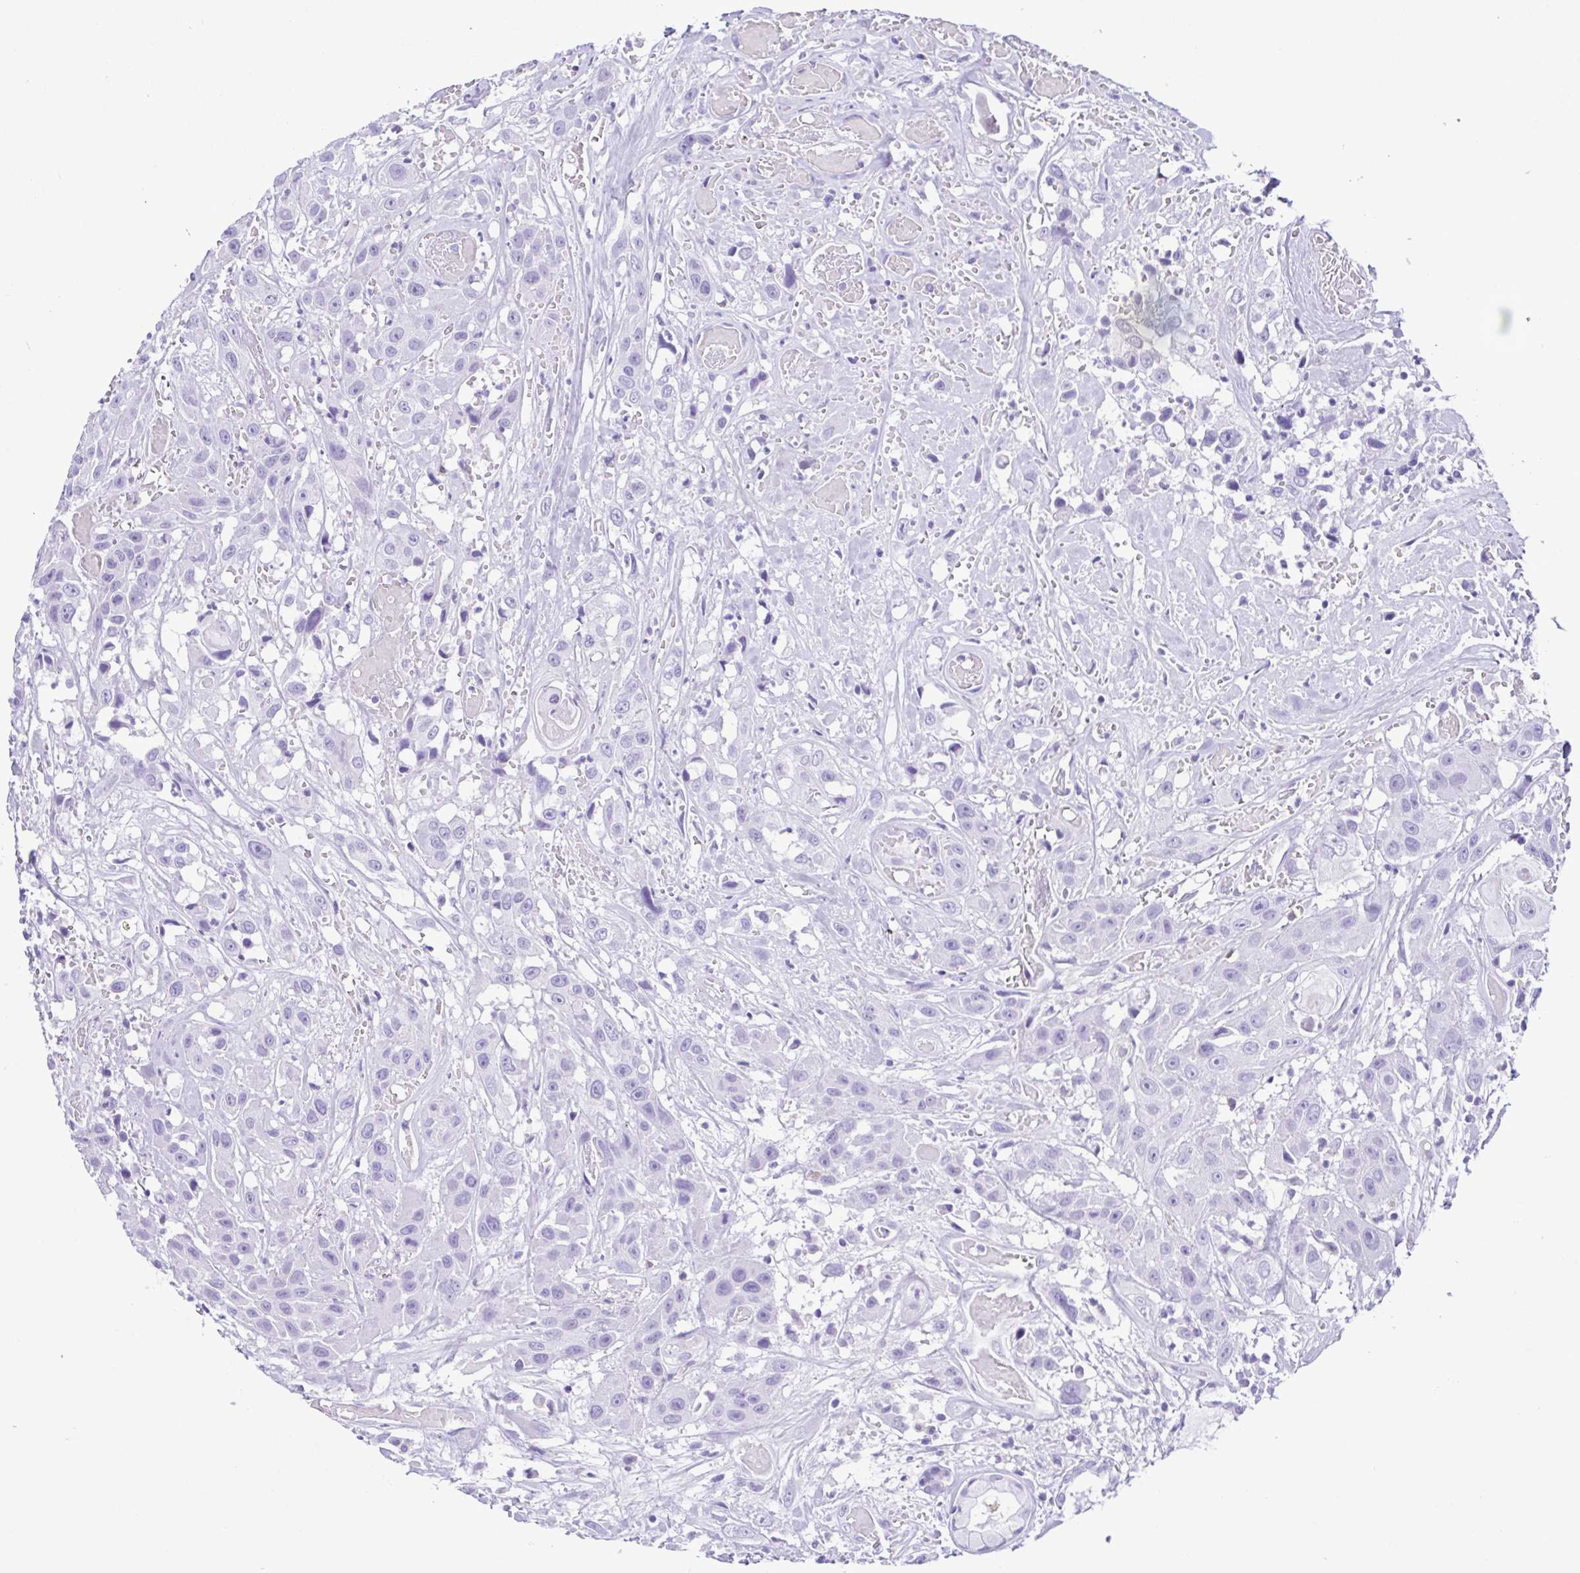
{"staining": {"intensity": "negative", "quantity": "none", "location": "none"}, "tissue": "head and neck cancer", "cell_type": "Tumor cells", "image_type": "cancer", "snomed": [{"axis": "morphology", "description": "Squamous cell carcinoma, NOS"}, {"axis": "topography", "description": "Head-Neck"}], "caption": "IHC photomicrograph of human squamous cell carcinoma (head and neck) stained for a protein (brown), which exhibits no expression in tumor cells. (DAB immunohistochemistry, high magnification).", "gene": "SPATA16", "patient": {"sex": "male", "age": 57}}